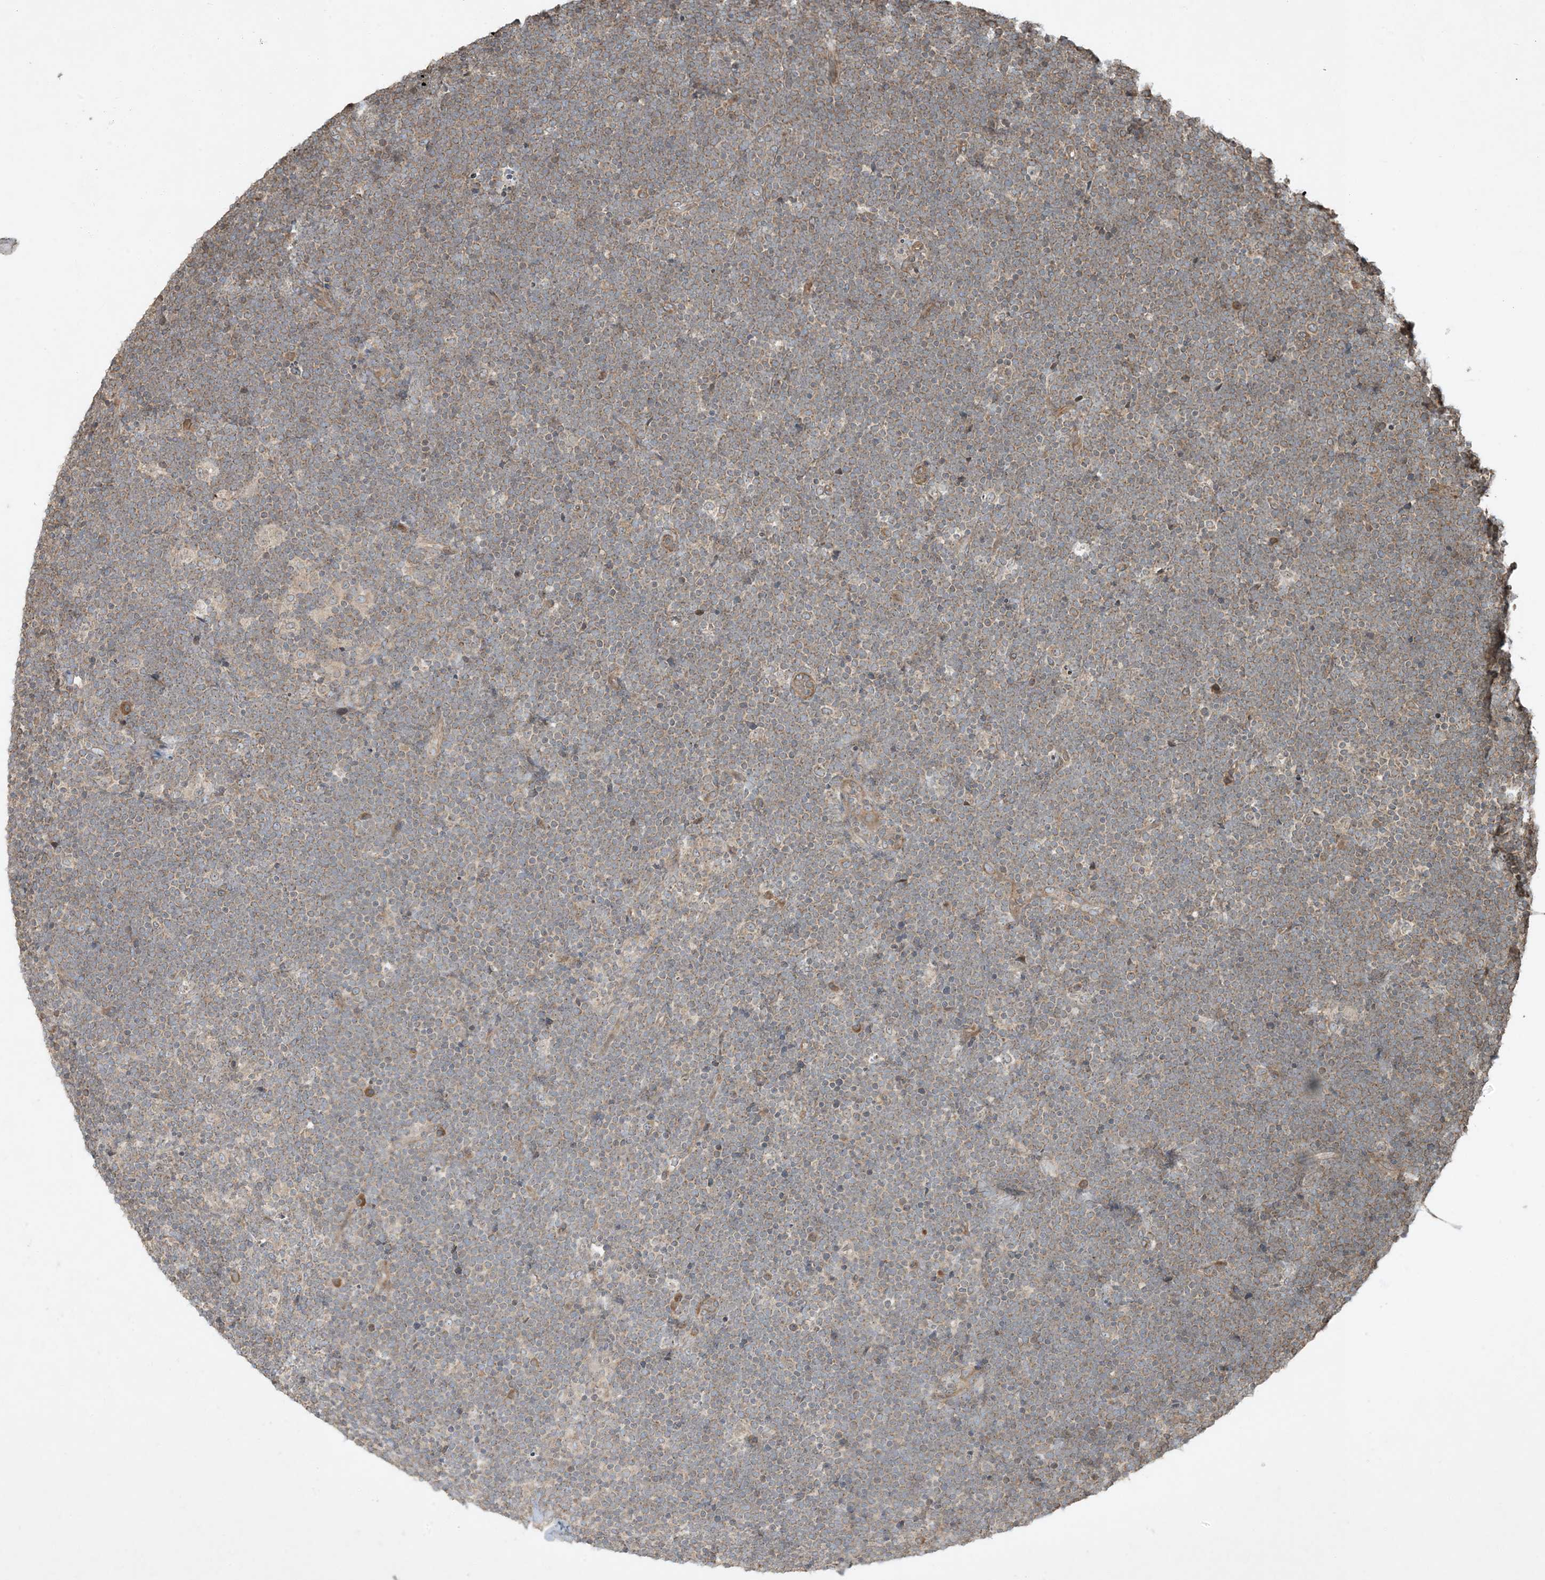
{"staining": {"intensity": "weak", "quantity": ">75%", "location": "cytoplasmic/membranous"}, "tissue": "lymphoma", "cell_type": "Tumor cells", "image_type": "cancer", "snomed": [{"axis": "morphology", "description": "Malignant lymphoma, non-Hodgkin's type, High grade"}, {"axis": "topography", "description": "Lymph node"}], "caption": "Tumor cells display low levels of weak cytoplasmic/membranous staining in about >75% of cells in human lymphoma.", "gene": "COMMD8", "patient": {"sex": "male", "age": 13}}